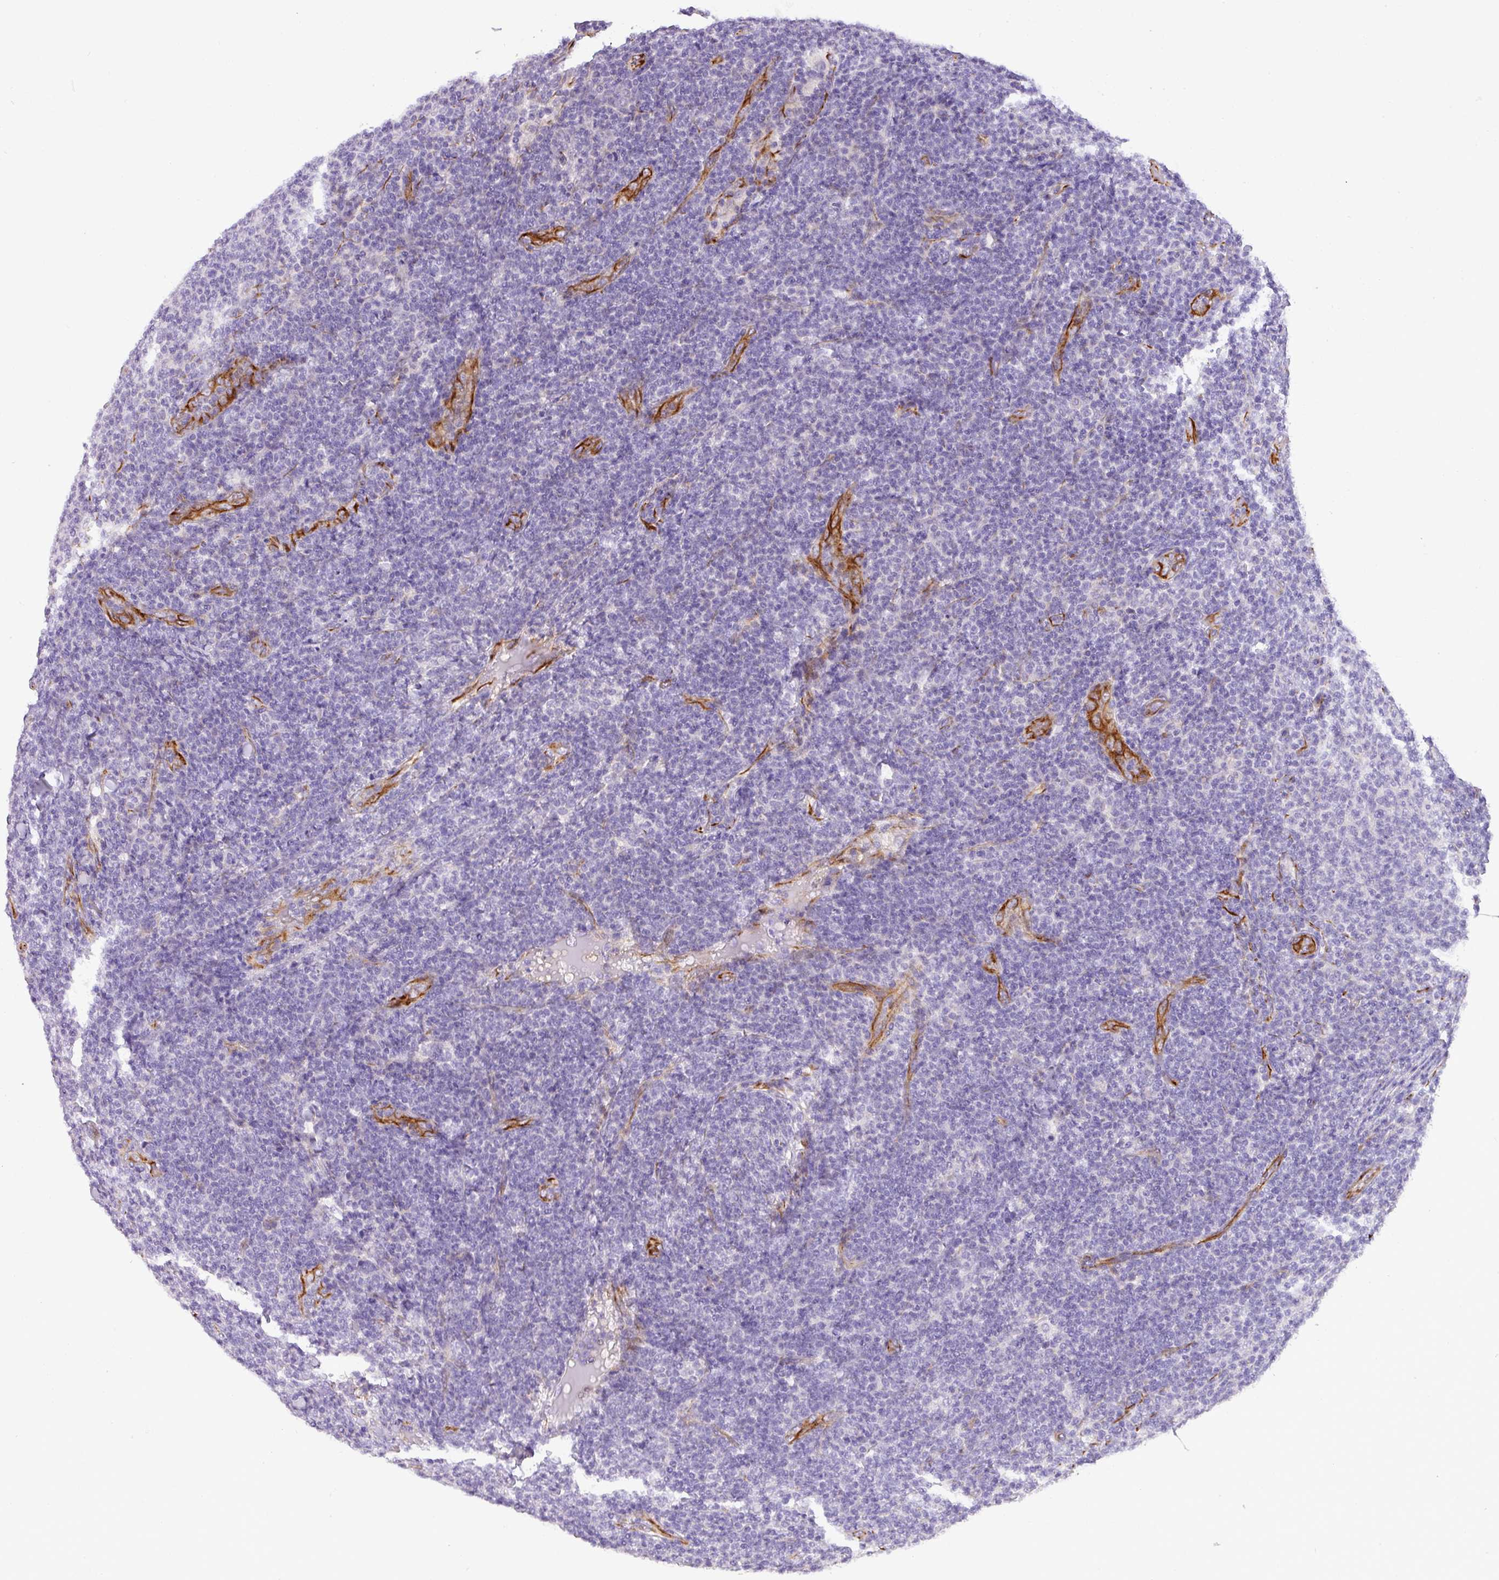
{"staining": {"intensity": "negative", "quantity": "none", "location": "none"}, "tissue": "lymphoma", "cell_type": "Tumor cells", "image_type": "cancer", "snomed": [{"axis": "morphology", "description": "Malignant lymphoma, non-Hodgkin's type, Low grade"}, {"axis": "topography", "description": "Lymph node"}], "caption": "The micrograph displays no significant positivity in tumor cells of lymphoma.", "gene": "ENSG00000273748", "patient": {"sex": "male", "age": 66}}